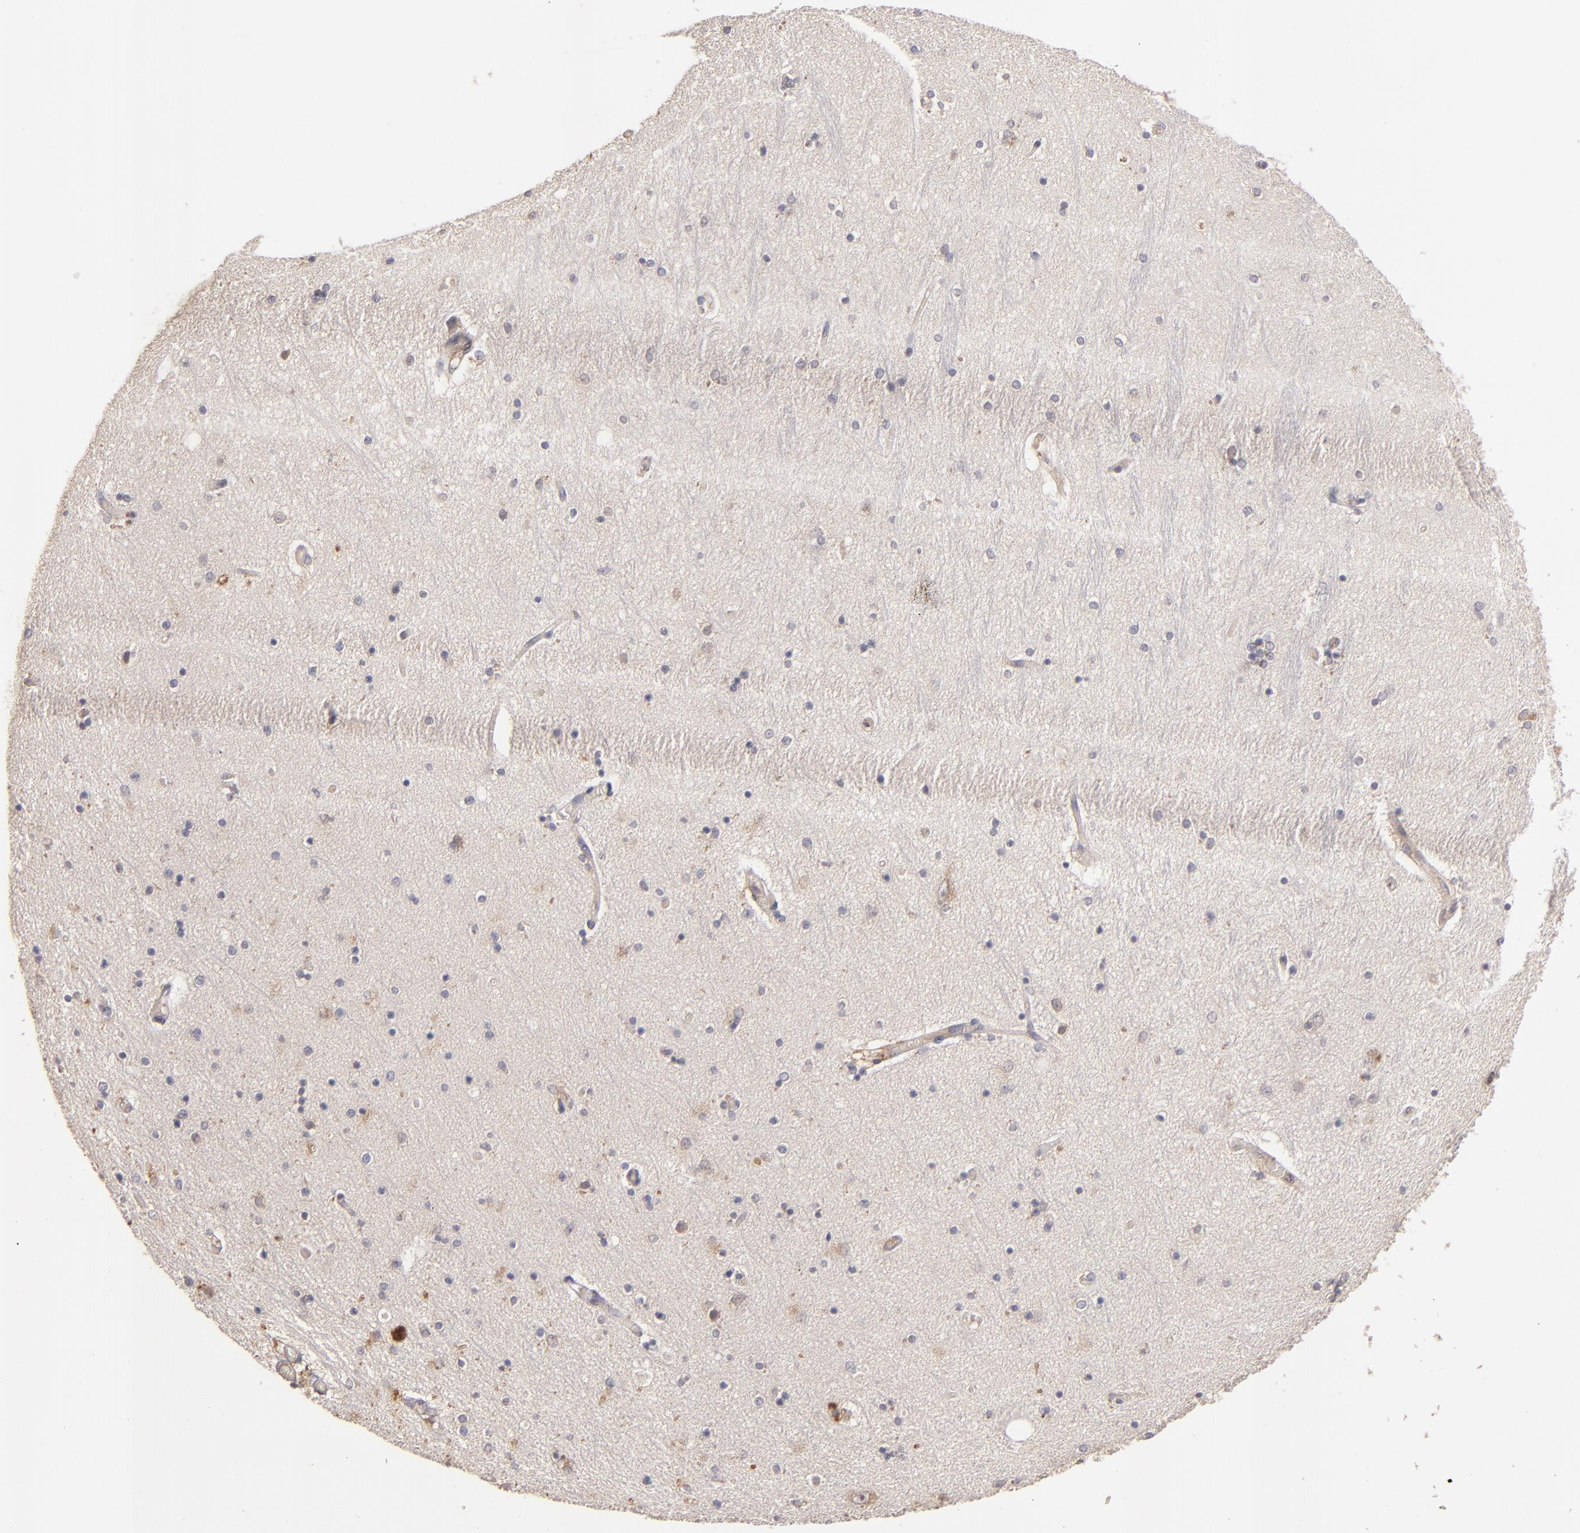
{"staining": {"intensity": "negative", "quantity": "none", "location": "none"}, "tissue": "hippocampus", "cell_type": "Glial cells", "image_type": "normal", "snomed": [{"axis": "morphology", "description": "Normal tissue, NOS"}, {"axis": "topography", "description": "Hippocampus"}], "caption": "Immunohistochemistry of unremarkable hippocampus displays no positivity in glial cells. (DAB (3,3'-diaminobenzidine) immunohistochemistry (IHC) visualized using brightfield microscopy, high magnification).", "gene": "UPF3B", "patient": {"sex": "female", "age": 54}}